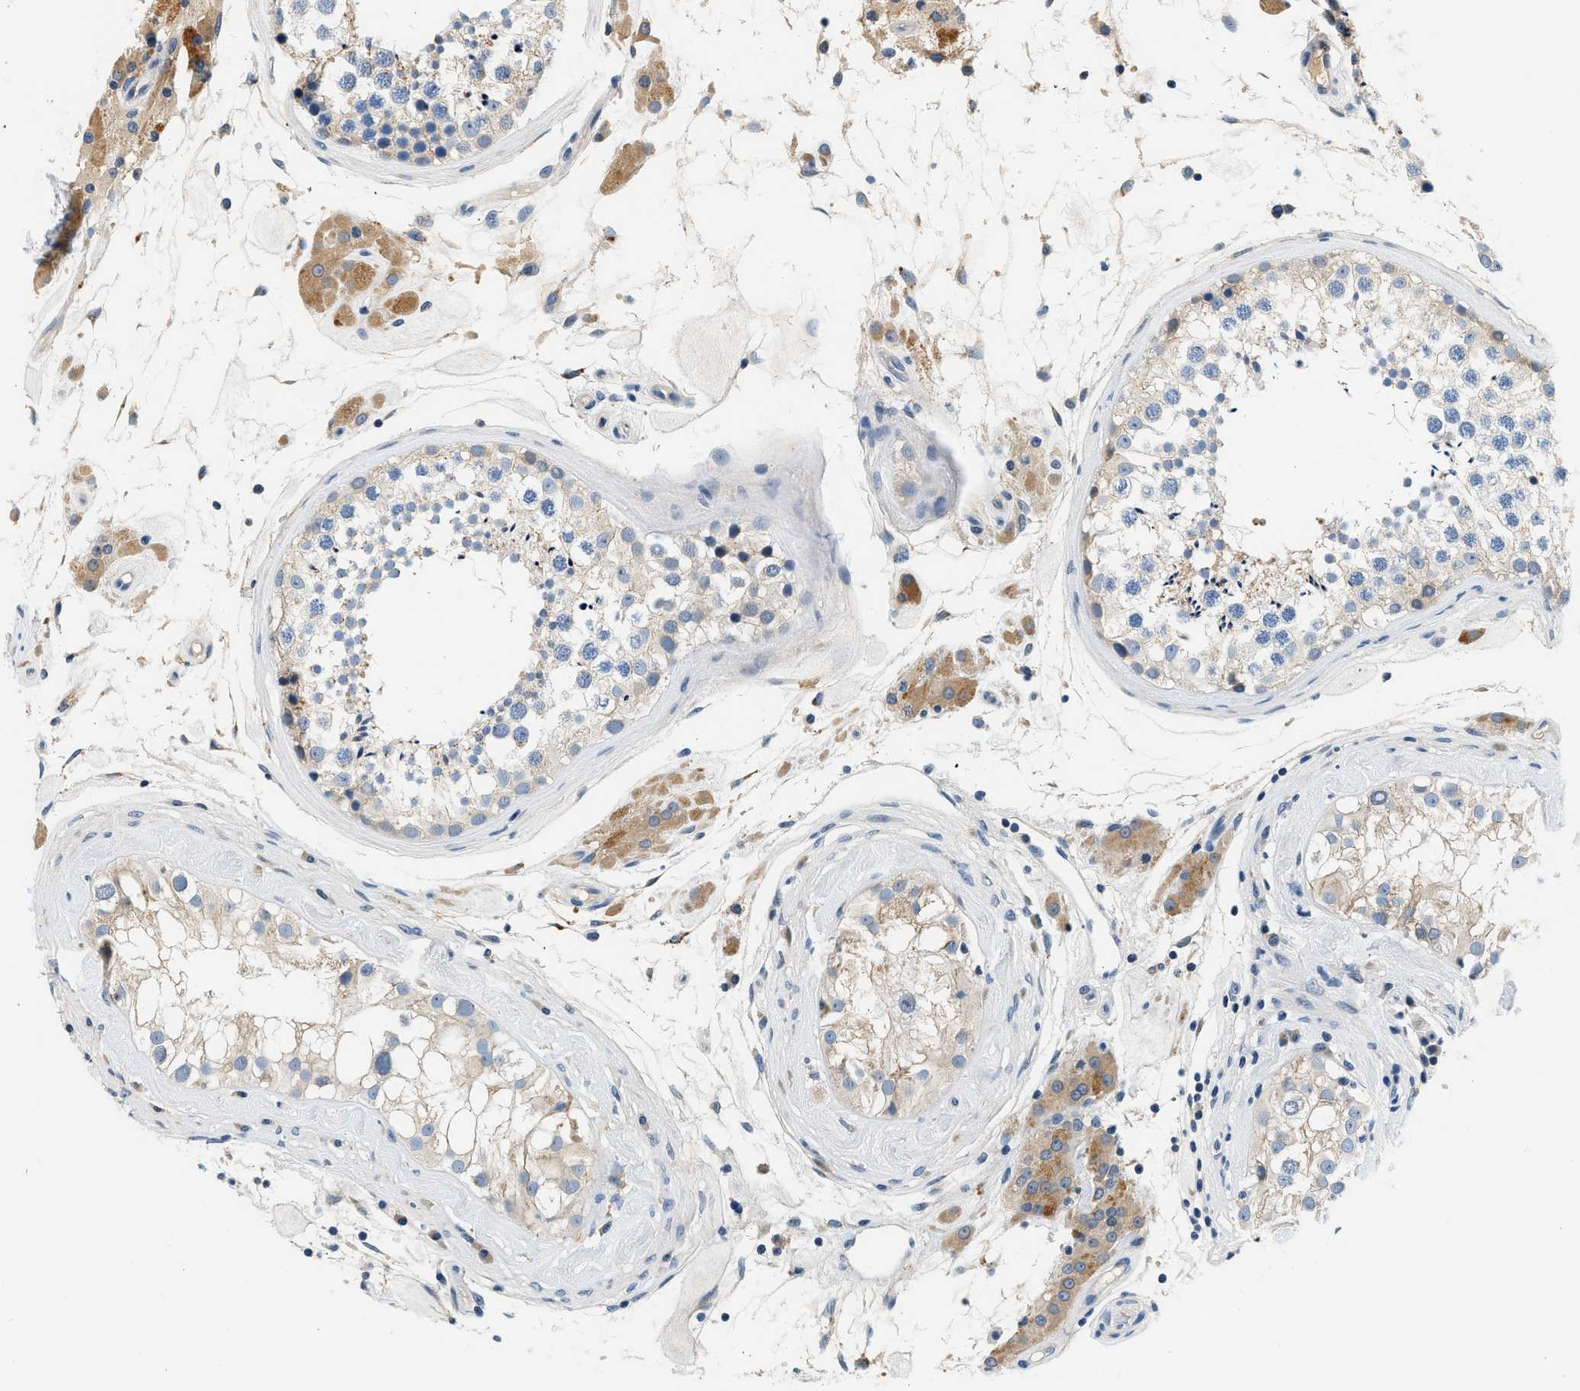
{"staining": {"intensity": "weak", "quantity": "25%-75%", "location": "cytoplasmic/membranous"}, "tissue": "testis", "cell_type": "Cells in seminiferous ducts", "image_type": "normal", "snomed": [{"axis": "morphology", "description": "Normal tissue, NOS"}, {"axis": "topography", "description": "Testis"}], "caption": "Testis stained for a protein (brown) reveals weak cytoplasmic/membranous positive positivity in approximately 25%-75% of cells in seminiferous ducts.", "gene": "SLC35E1", "patient": {"sex": "male", "age": 46}}